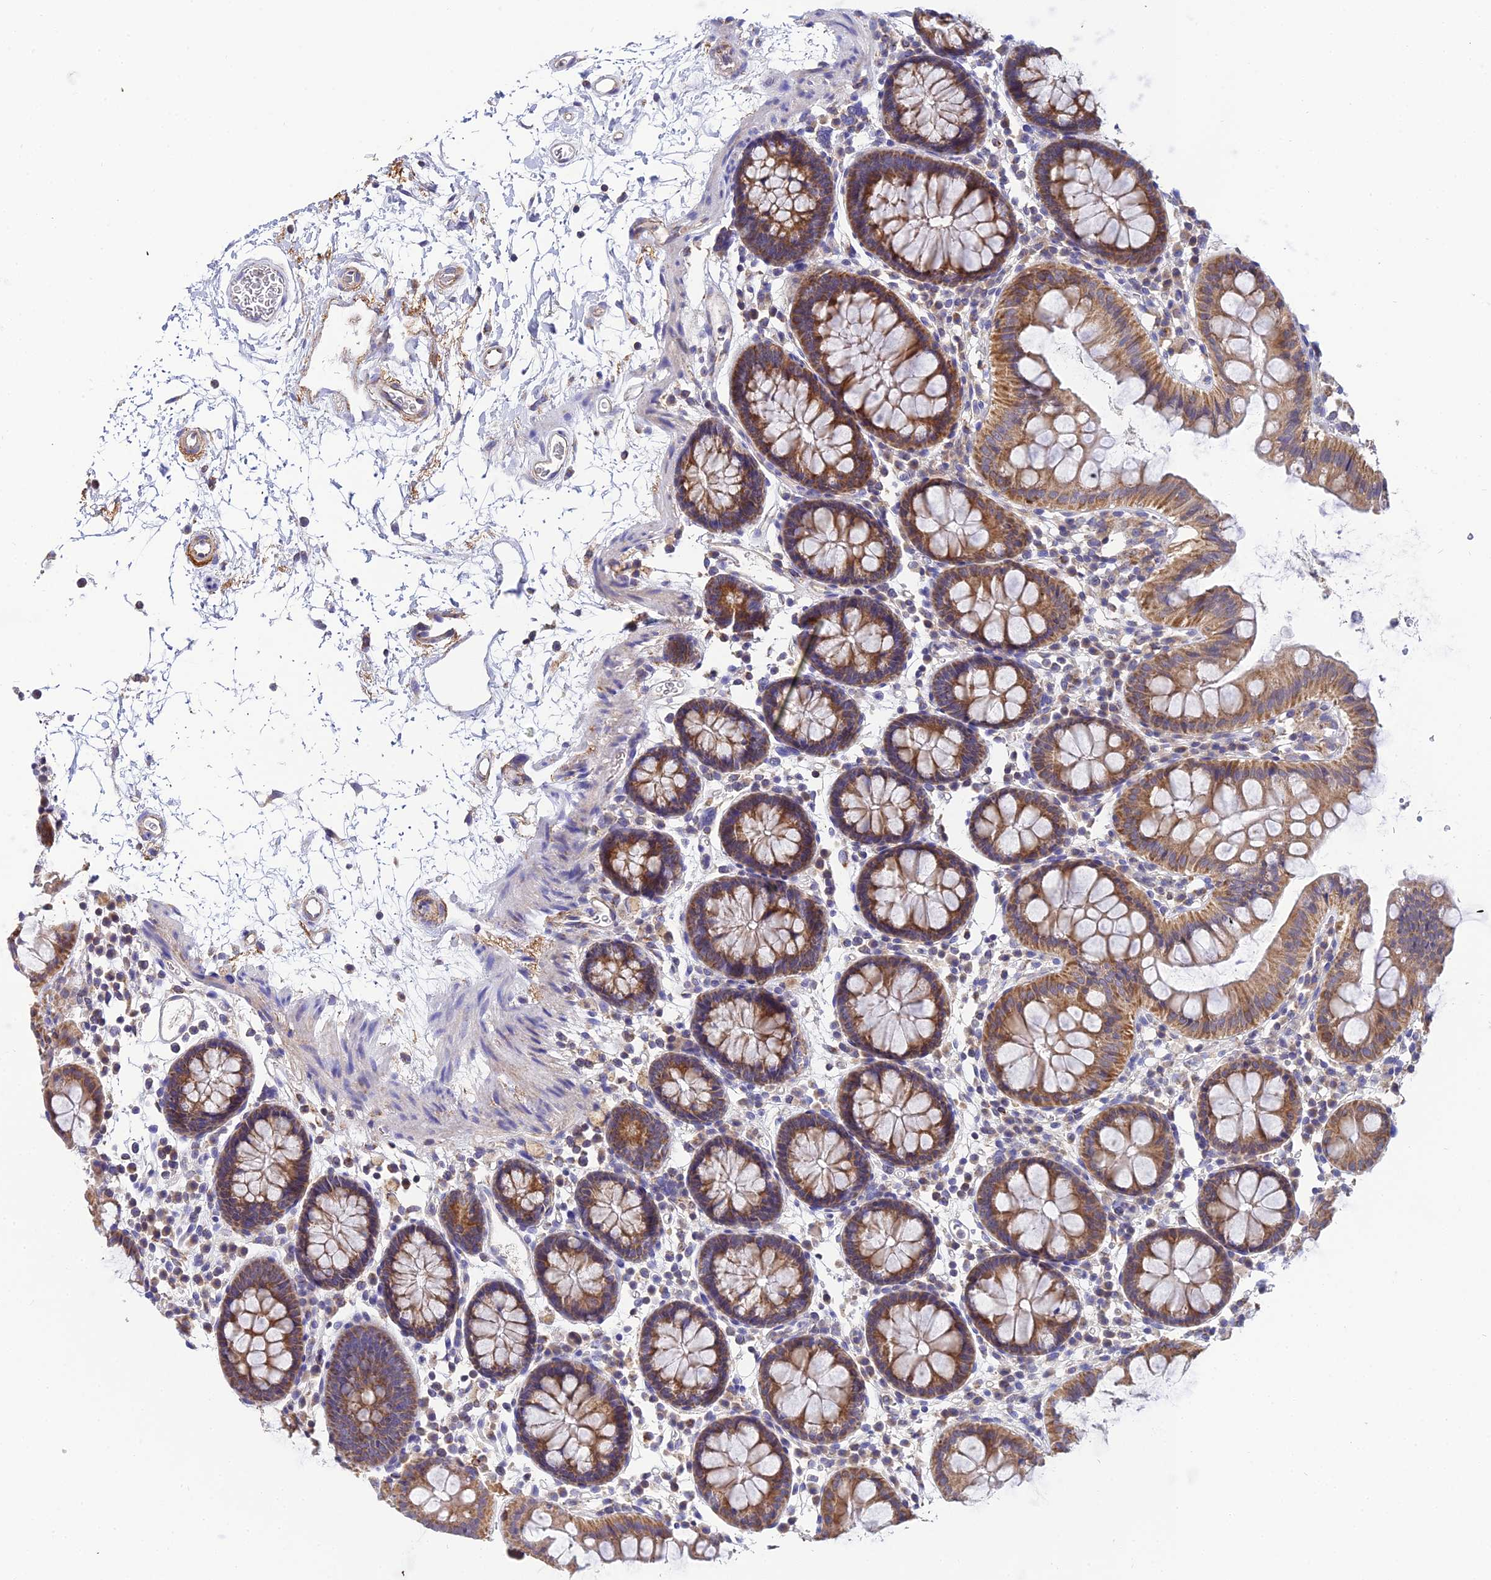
{"staining": {"intensity": "moderate", "quantity": ">75%", "location": "cytoplasmic/membranous"}, "tissue": "colon", "cell_type": "Endothelial cells", "image_type": "normal", "snomed": [{"axis": "morphology", "description": "Normal tissue, NOS"}, {"axis": "topography", "description": "Colon"}], "caption": "The photomicrograph displays a brown stain indicating the presence of a protein in the cytoplasmic/membranous of endothelial cells in colon. (DAB IHC with brightfield microscopy, high magnification).", "gene": "NIPSNAP3A", "patient": {"sex": "male", "age": 75}}